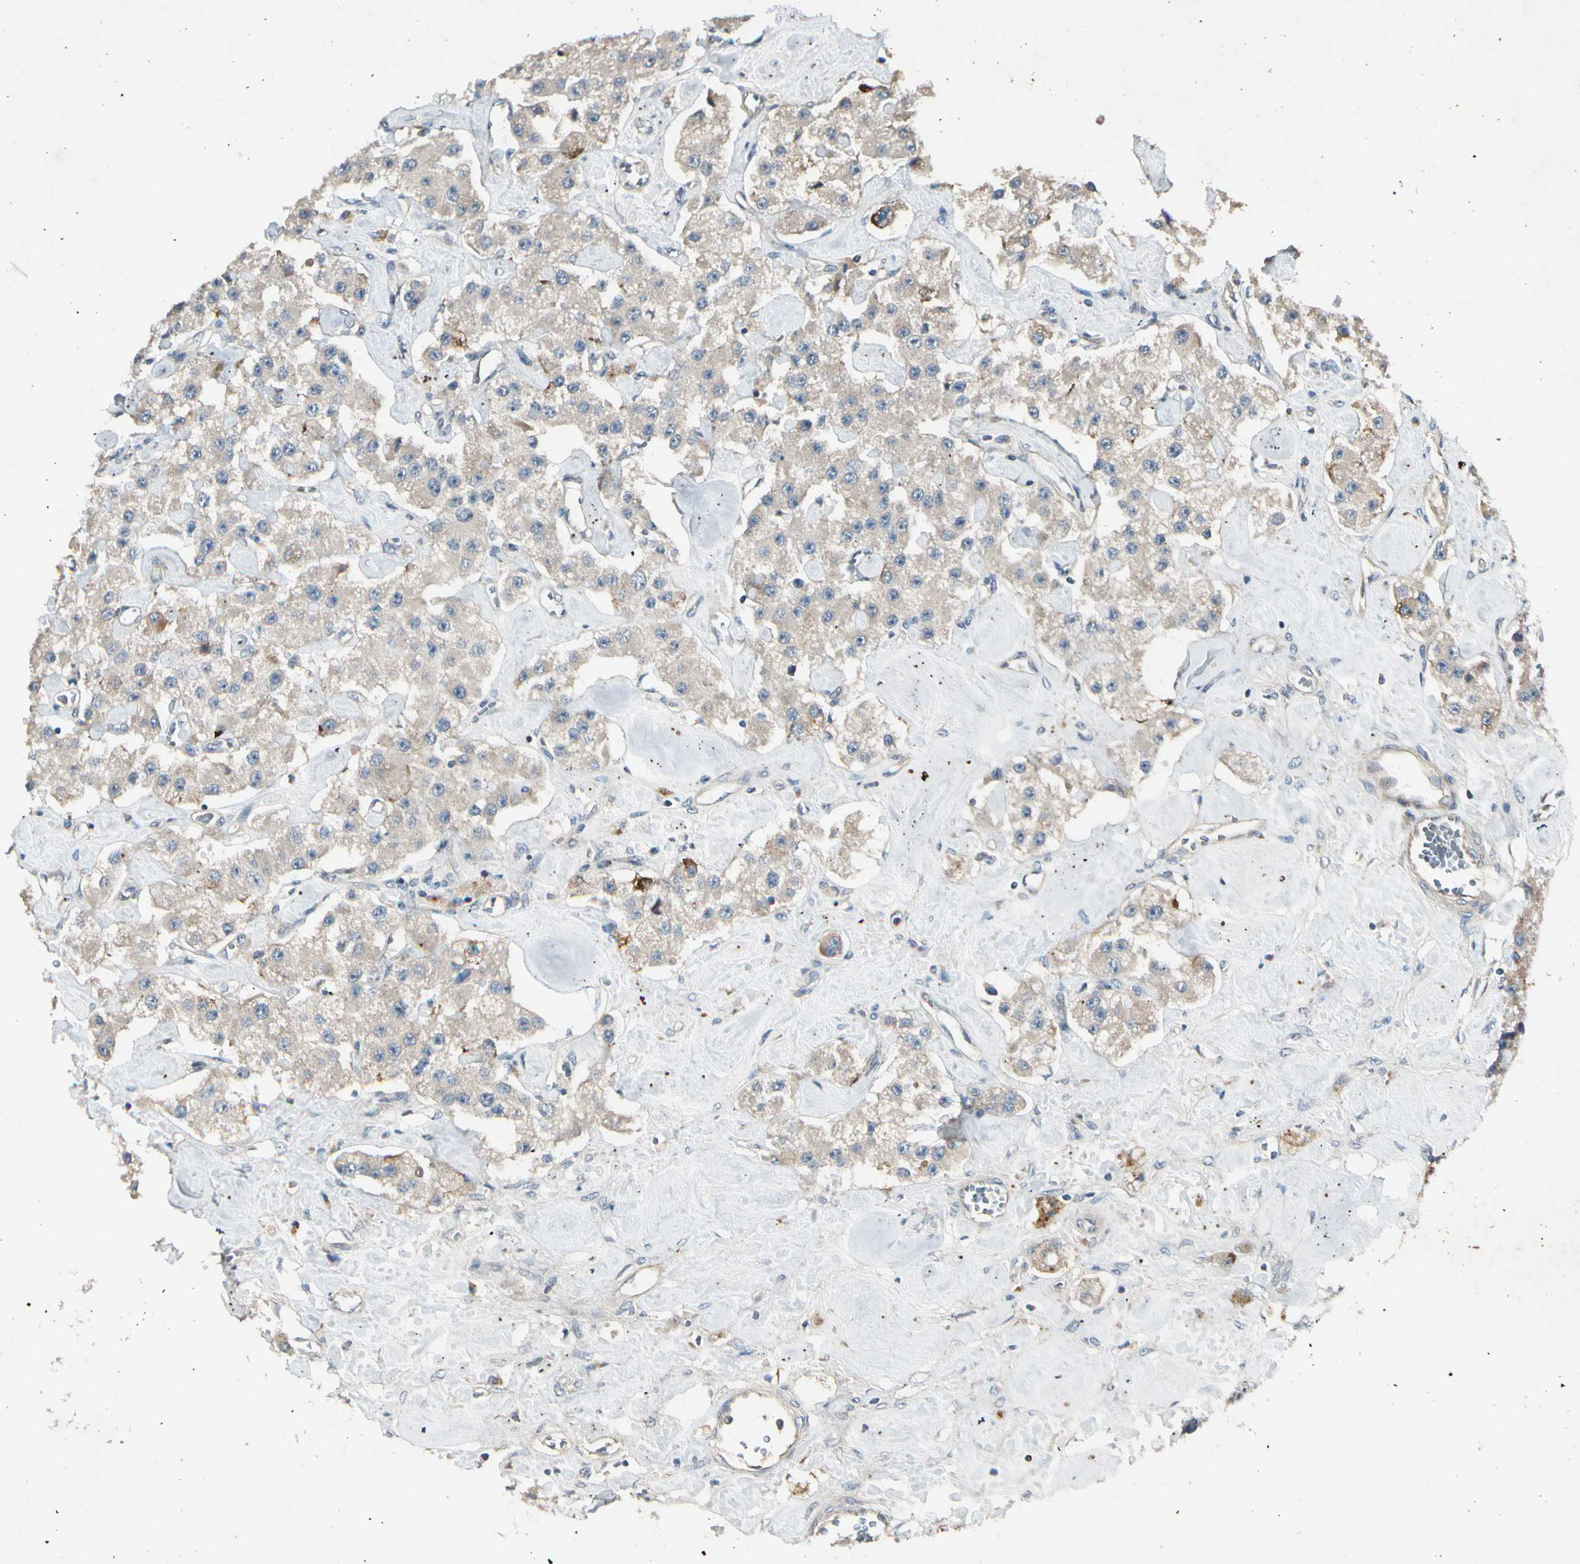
{"staining": {"intensity": "weak", "quantity": "25%-75%", "location": "cytoplasmic/membranous"}, "tissue": "carcinoid", "cell_type": "Tumor cells", "image_type": "cancer", "snomed": [{"axis": "morphology", "description": "Carcinoid, malignant, NOS"}, {"axis": "topography", "description": "Pancreas"}], "caption": "Carcinoid was stained to show a protein in brown. There is low levels of weak cytoplasmic/membranous expression in about 25%-75% of tumor cells.", "gene": "ACVR1", "patient": {"sex": "male", "age": 41}}